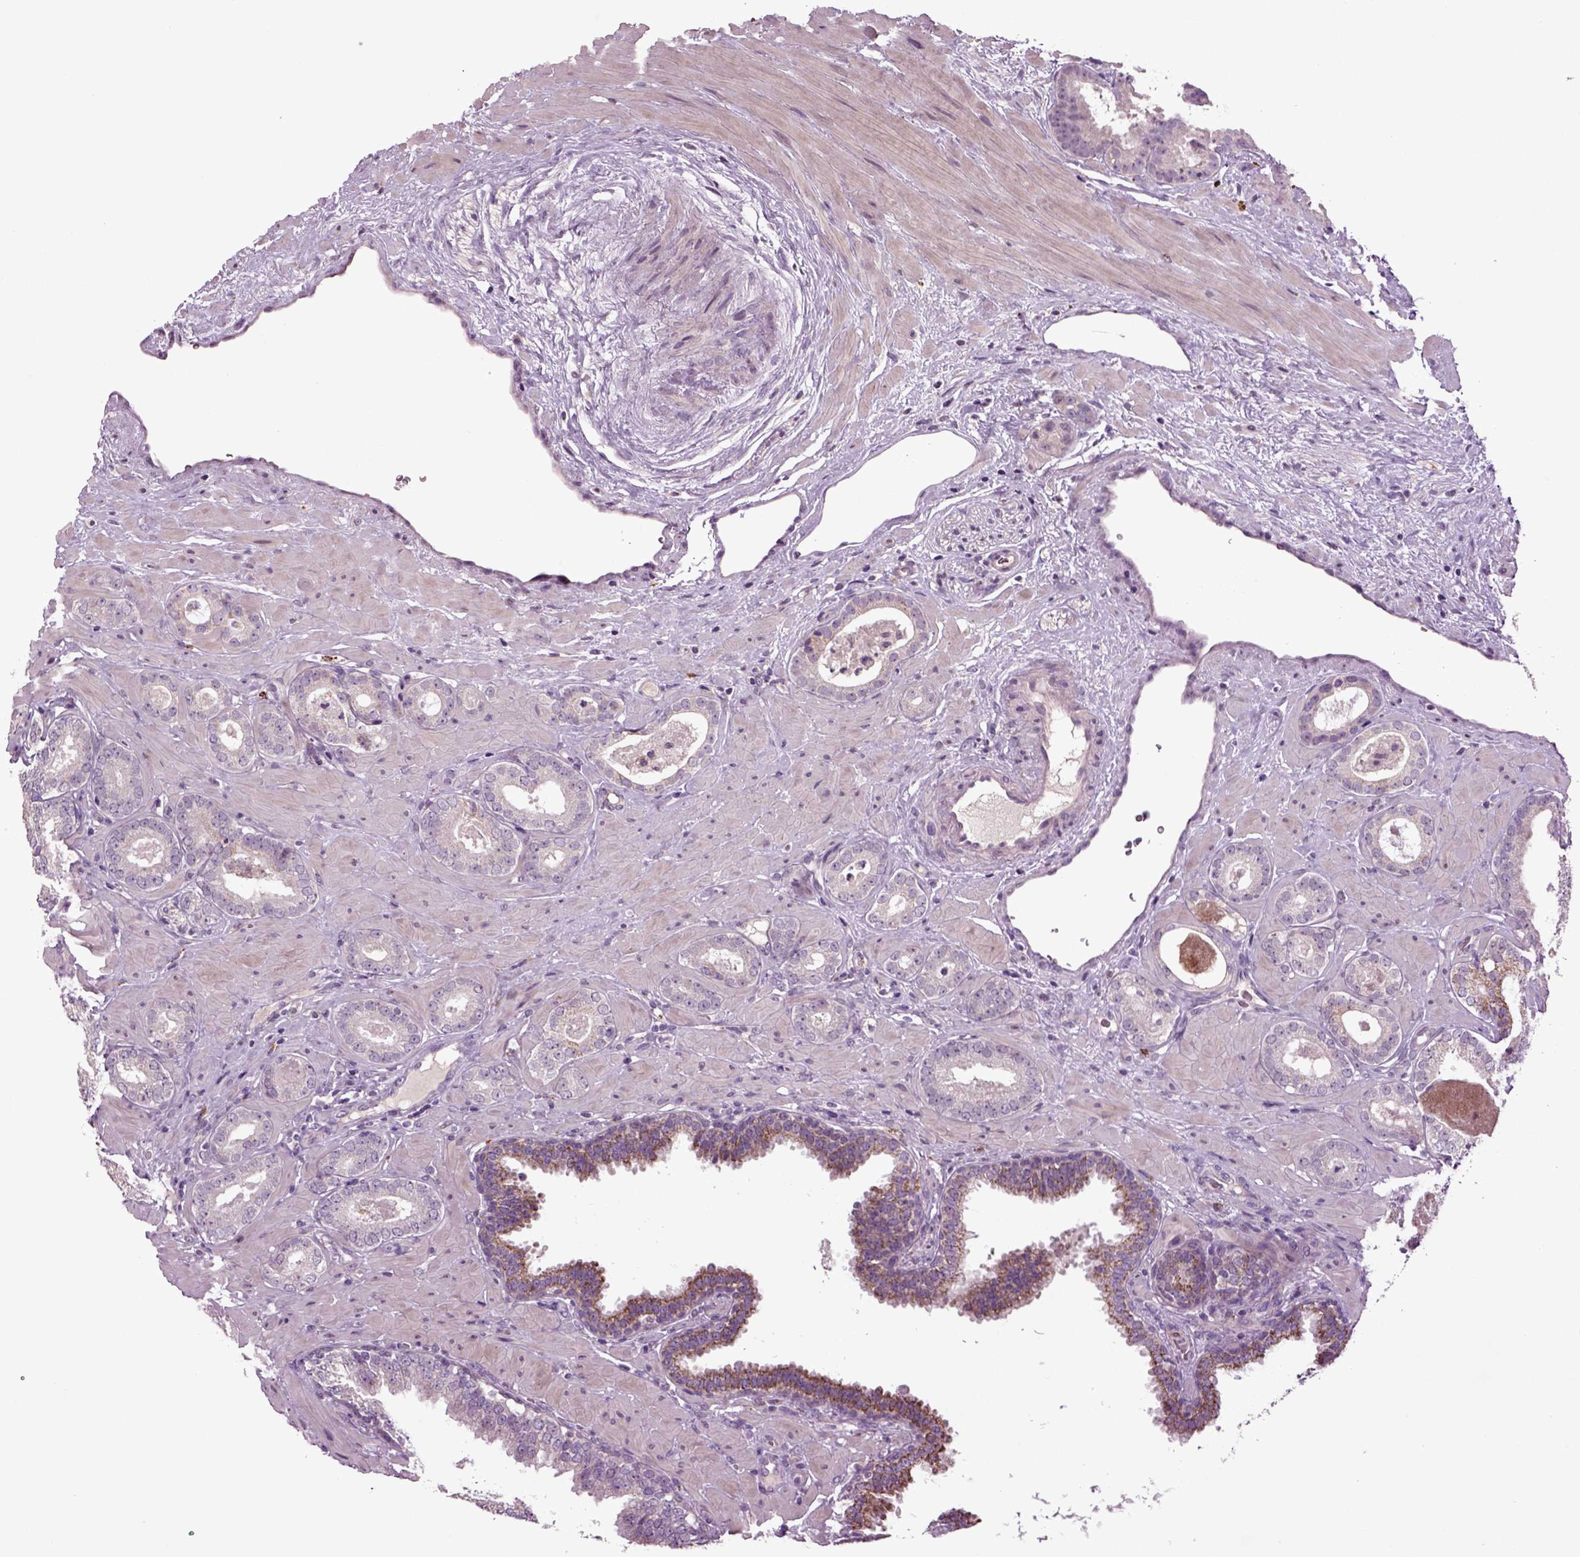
{"staining": {"intensity": "moderate", "quantity": "25%-75%", "location": "cytoplasmic/membranous"}, "tissue": "prostate cancer", "cell_type": "Tumor cells", "image_type": "cancer", "snomed": [{"axis": "morphology", "description": "Adenocarcinoma, Low grade"}, {"axis": "topography", "description": "Prostate"}], "caption": "There is medium levels of moderate cytoplasmic/membranous expression in tumor cells of prostate cancer (low-grade adenocarcinoma), as demonstrated by immunohistochemical staining (brown color).", "gene": "SLC17A6", "patient": {"sex": "male", "age": 60}}